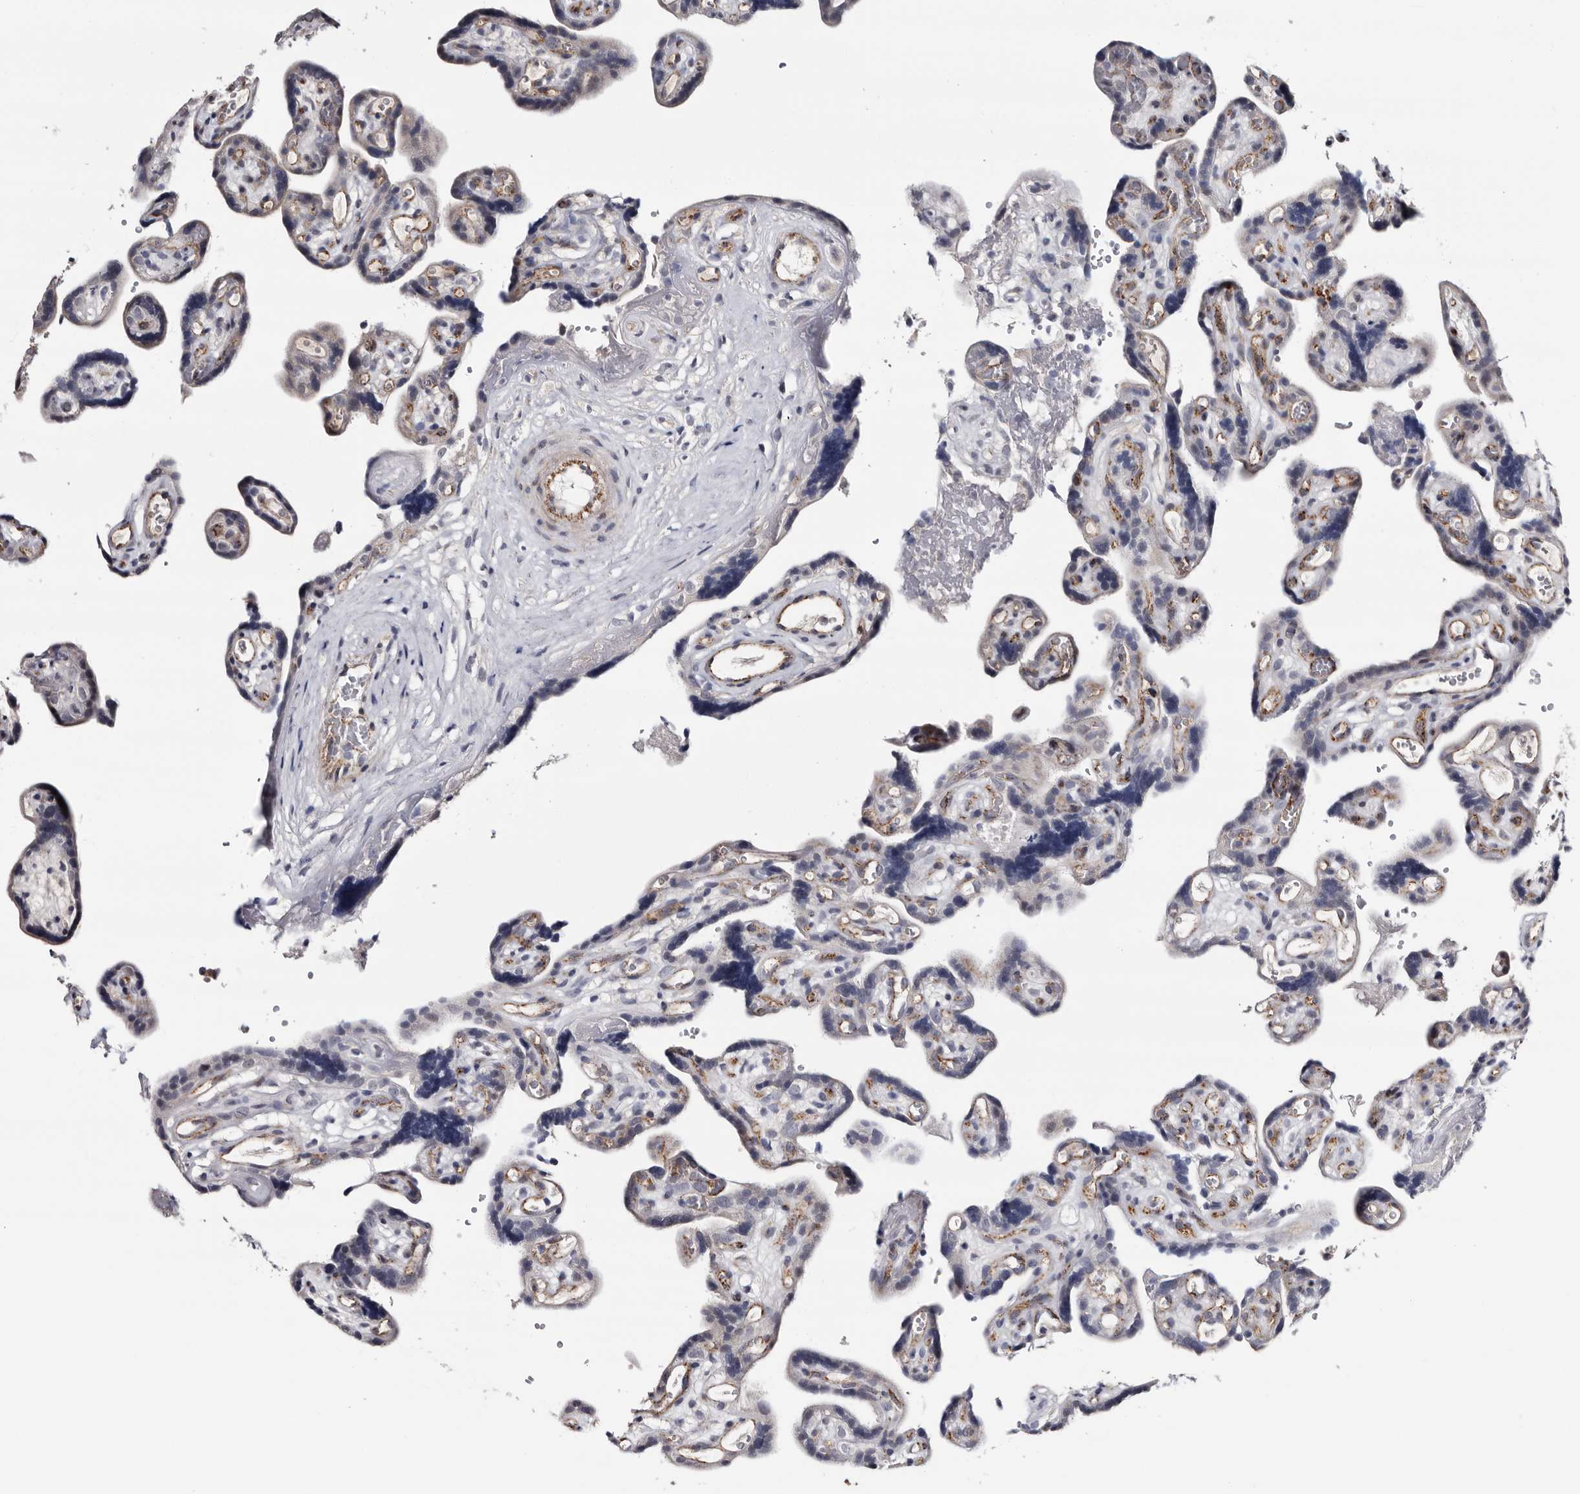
{"staining": {"intensity": "negative", "quantity": "none", "location": "none"}, "tissue": "placenta", "cell_type": "Decidual cells", "image_type": "normal", "snomed": [{"axis": "morphology", "description": "Normal tissue, NOS"}, {"axis": "topography", "description": "Placenta"}], "caption": "Protein analysis of benign placenta exhibits no significant positivity in decidual cells.", "gene": "ARMCX2", "patient": {"sex": "female", "age": 30}}